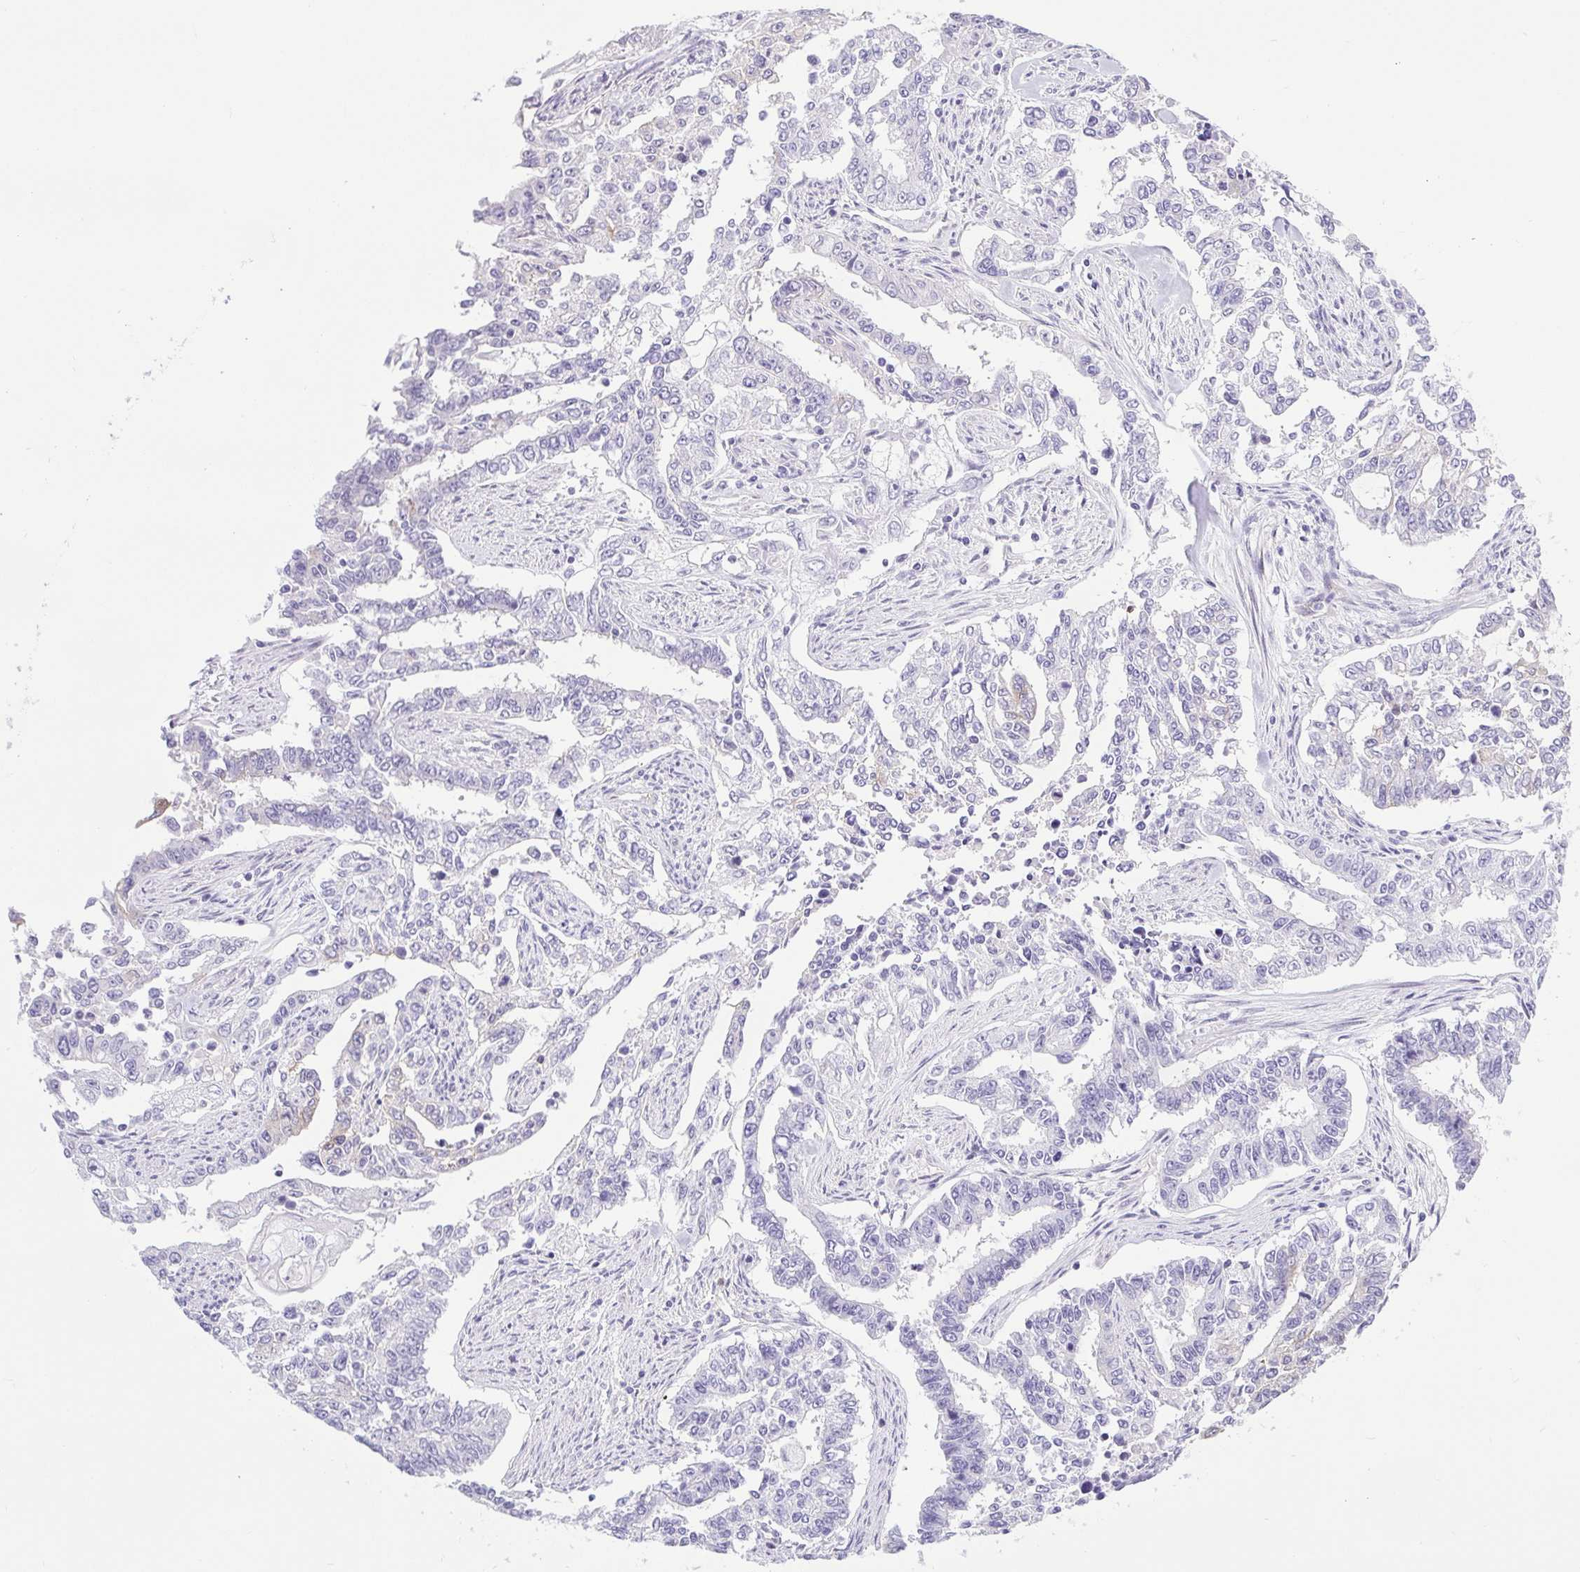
{"staining": {"intensity": "weak", "quantity": "<25%", "location": "cytoplasmic/membranous"}, "tissue": "endometrial cancer", "cell_type": "Tumor cells", "image_type": "cancer", "snomed": [{"axis": "morphology", "description": "Adenocarcinoma, NOS"}, {"axis": "topography", "description": "Uterus"}], "caption": "DAB immunohistochemical staining of human endometrial cancer exhibits no significant expression in tumor cells. (DAB (3,3'-diaminobenzidine) IHC, high magnification).", "gene": "BCAS1", "patient": {"sex": "female", "age": 59}}